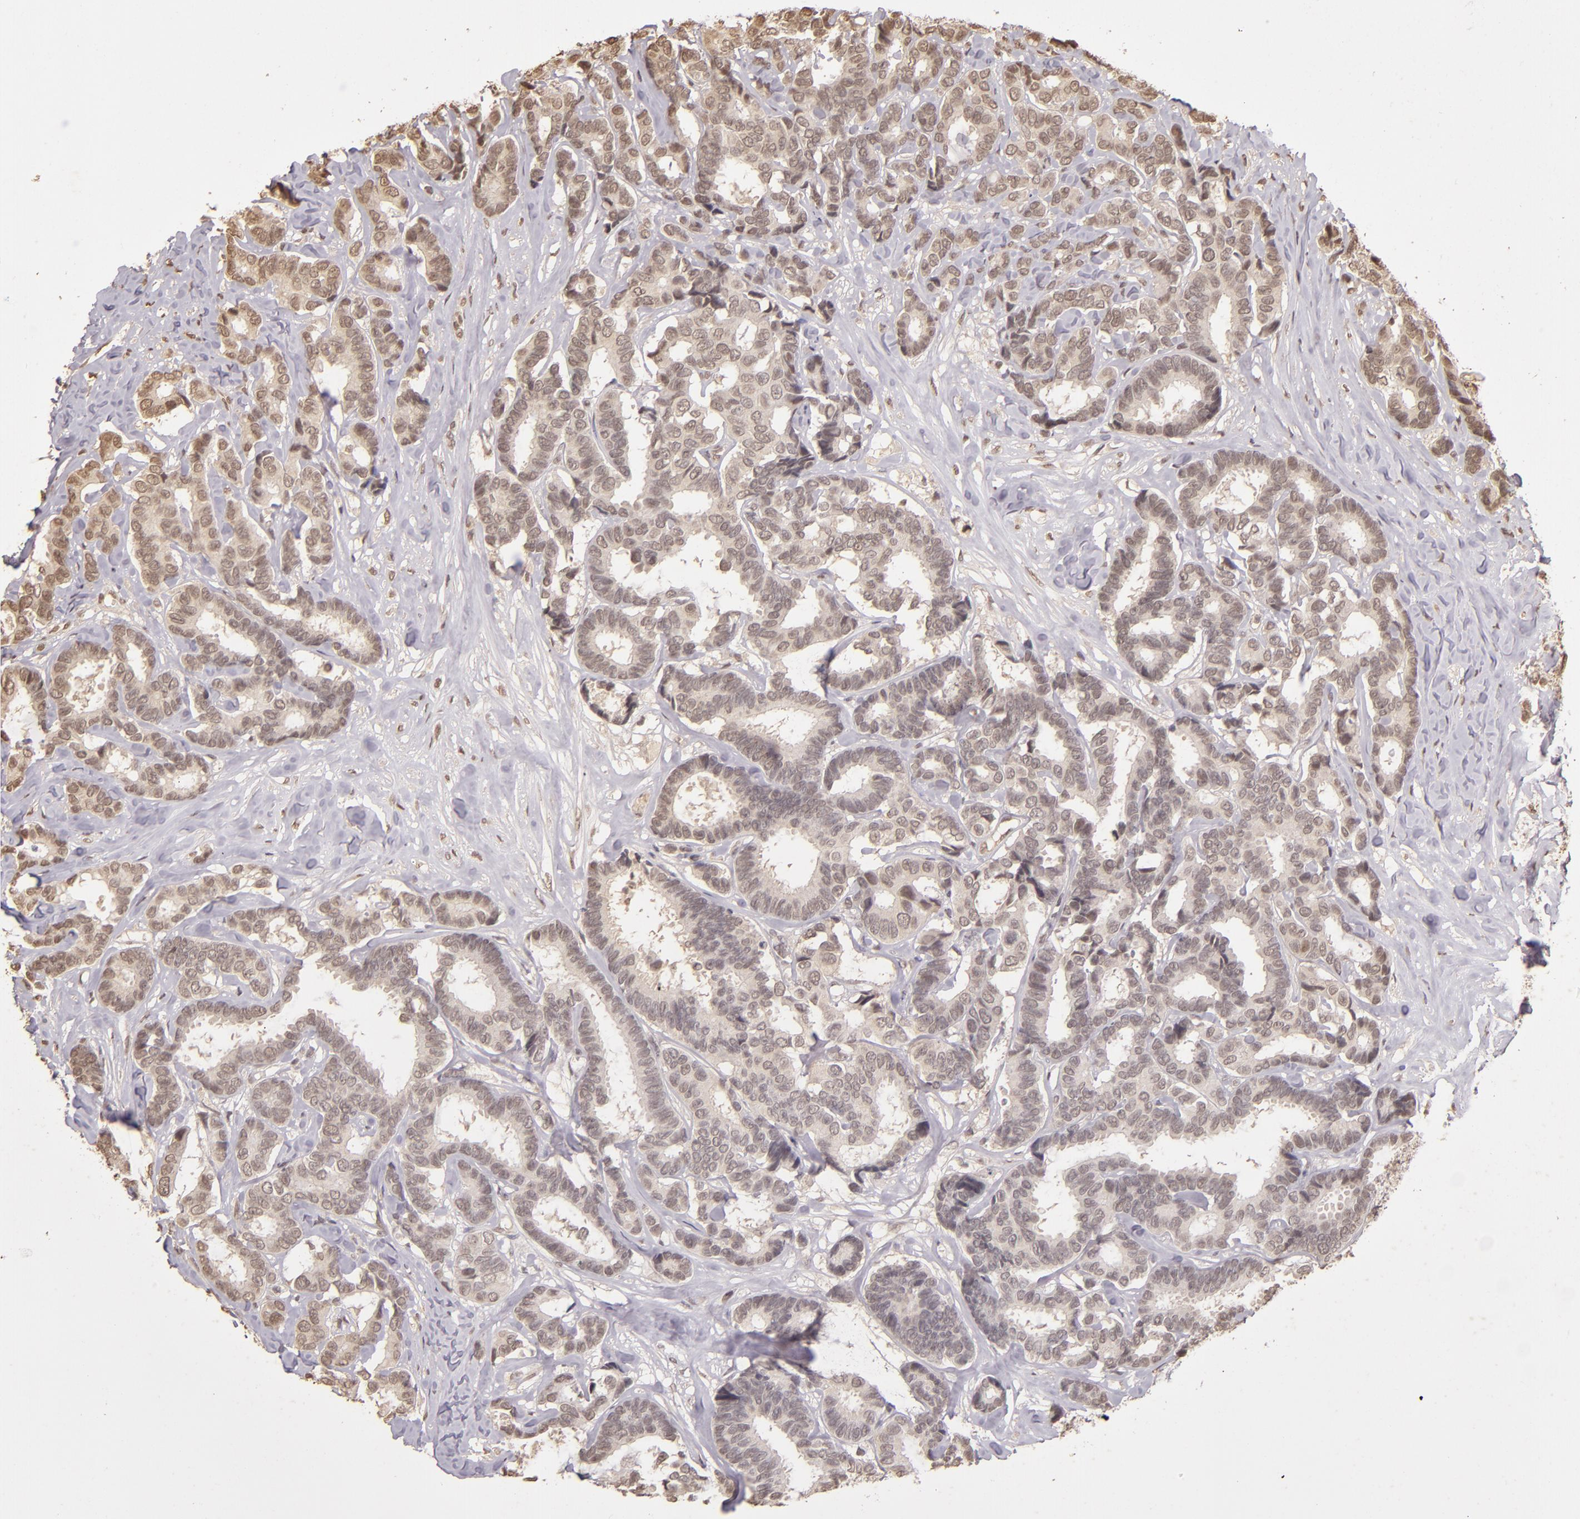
{"staining": {"intensity": "weak", "quantity": ">75%", "location": "cytoplasmic/membranous,nuclear"}, "tissue": "breast cancer", "cell_type": "Tumor cells", "image_type": "cancer", "snomed": [{"axis": "morphology", "description": "Duct carcinoma"}, {"axis": "topography", "description": "Breast"}], "caption": "Immunohistochemistry (IHC) of infiltrating ductal carcinoma (breast) demonstrates low levels of weak cytoplasmic/membranous and nuclear expression in about >75% of tumor cells.", "gene": "CUL1", "patient": {"sex": "female", "age": 87}}